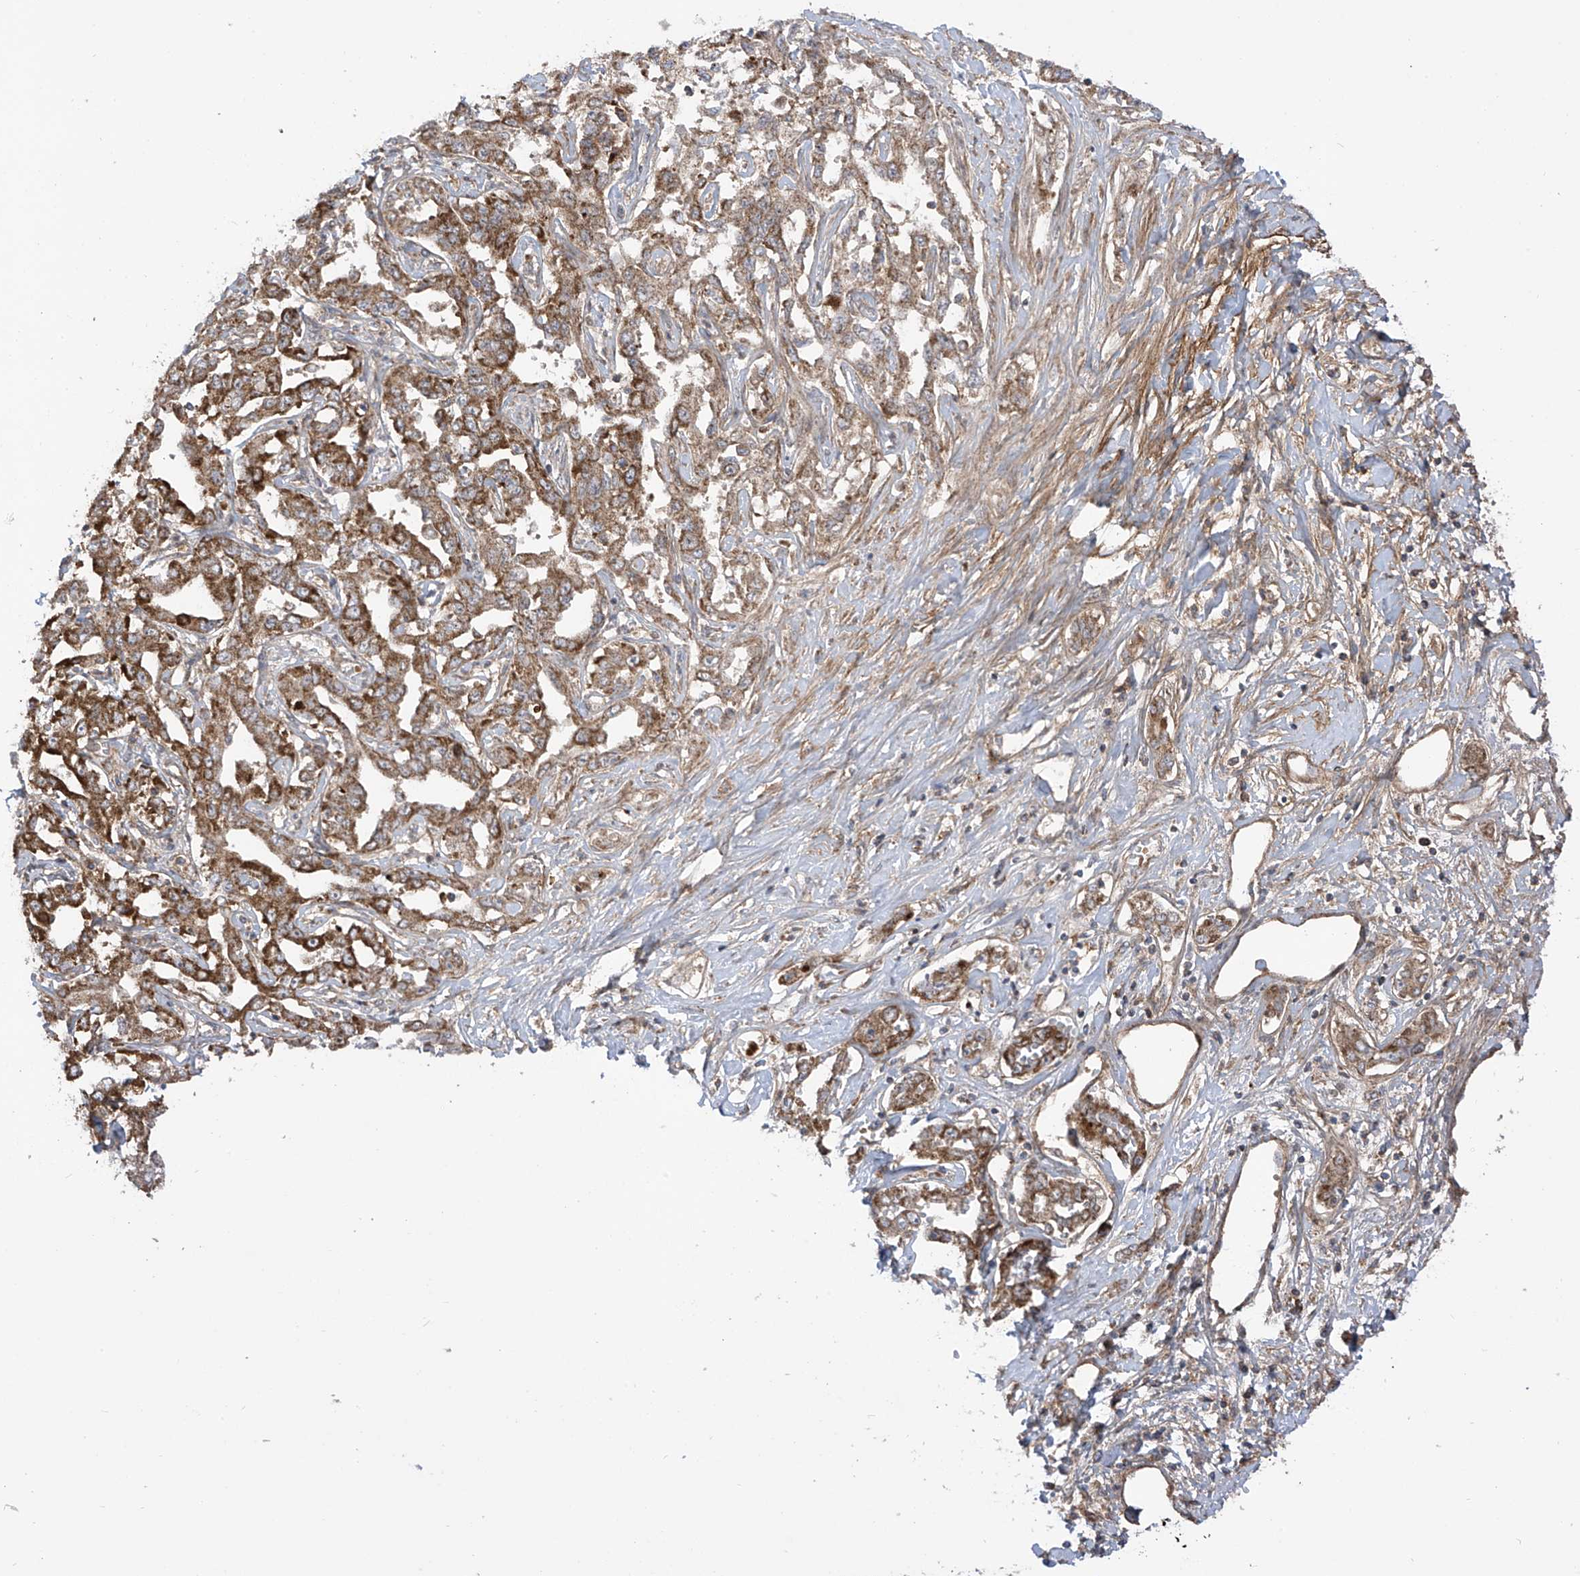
{"staining": {"intensity": "strong", "quantity": ">75%", "location": "cytoplasmic/membranous"}, "tissue": "liver cancer", "cell_type": "Tumor cells", "image_type": "cancer", "snomed": [{"axis": "morphology", "description": "Cholangiocarcinoma"}, {"axis": "topography", "description": "Liver"}], "caption": "Tumor cells demonstrate high levels of strong cytoplasmic/membranous positivity in approximately >75% of cells in liver cholangiocarcinoma. (brown staining indicates protein expression, while blue staining denotes nuclei).", "gene": "REPS1", "patient": {"sex": "male", "age": 59}}